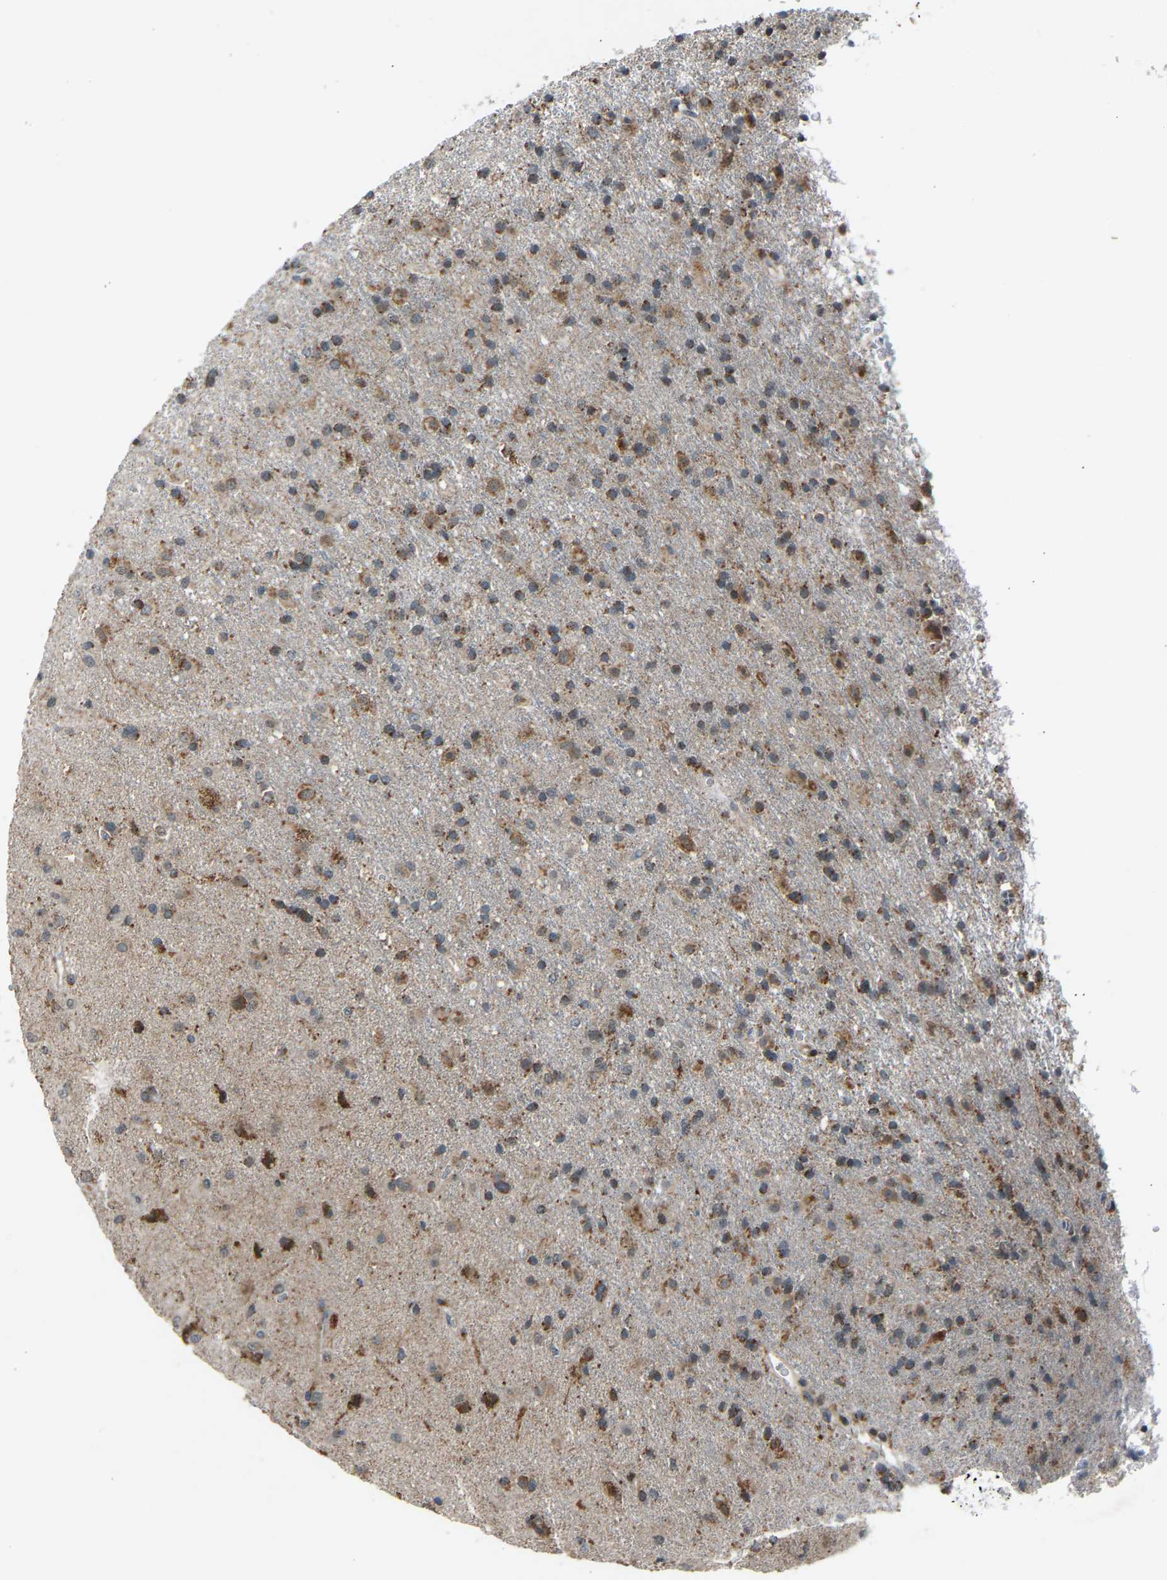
{"staining": {"intensity": "moderate", "quantity": "25%-75%", "location": "cytoplasmic/membranous"}, "tissue": "glioma", "cell_type": "Tumor cells", "image_type": "cancer", "snomed": [{"axis": "morphology", "description": "Glioma, malignant, Low grade"}, {"axis": "topography", "description": "Brain"}], "caption": "Moderate cytoplasmic/membranous expression for a protein is seen in about 25%-75% of tumor cells of glioma using IHC.", "gene": "SLIRP", "patient": {"sex": "male", "age": 65}}